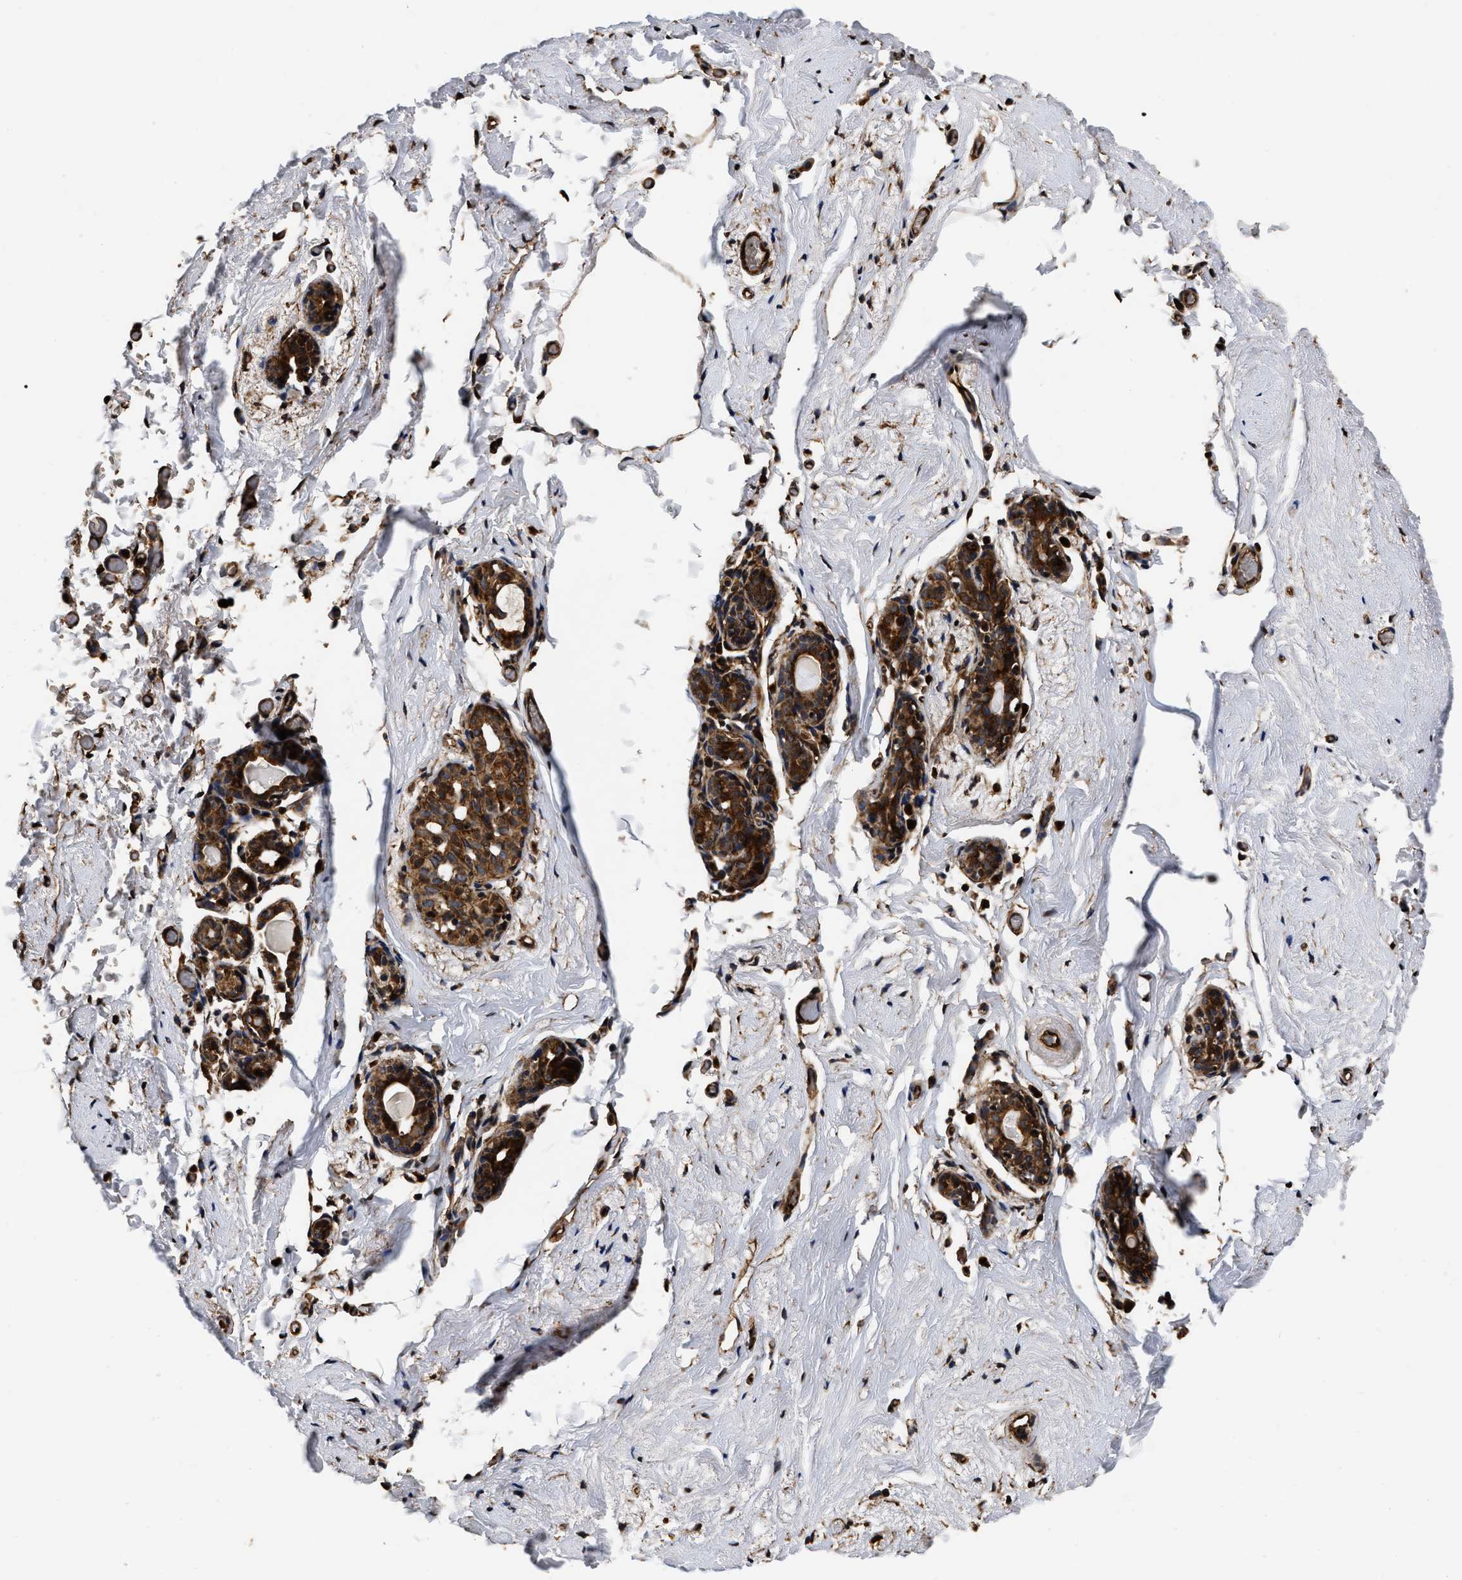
{"staining": {"intensity": "moderate", "quantity": "25%-75%", "location": "cytoplasmic/membranous"}, "tissue": "breast", "cell_type": "Adipocytes", "image_type": "normal", "snomed": [{"axis": "morphology", "description": "Normal tissue, NOS"}, {"axis": "topography", "description": "Breast"}], "caption": "Immunohistochemistry histopathology image of benign breast stained for a protein (brown), which displays medium levels of moderate cytoplasmic/membranous staining in about 25%-75% of adipocytes.", "gene": "ABCG8", "patient": {"sex": "female", "age": 62}}